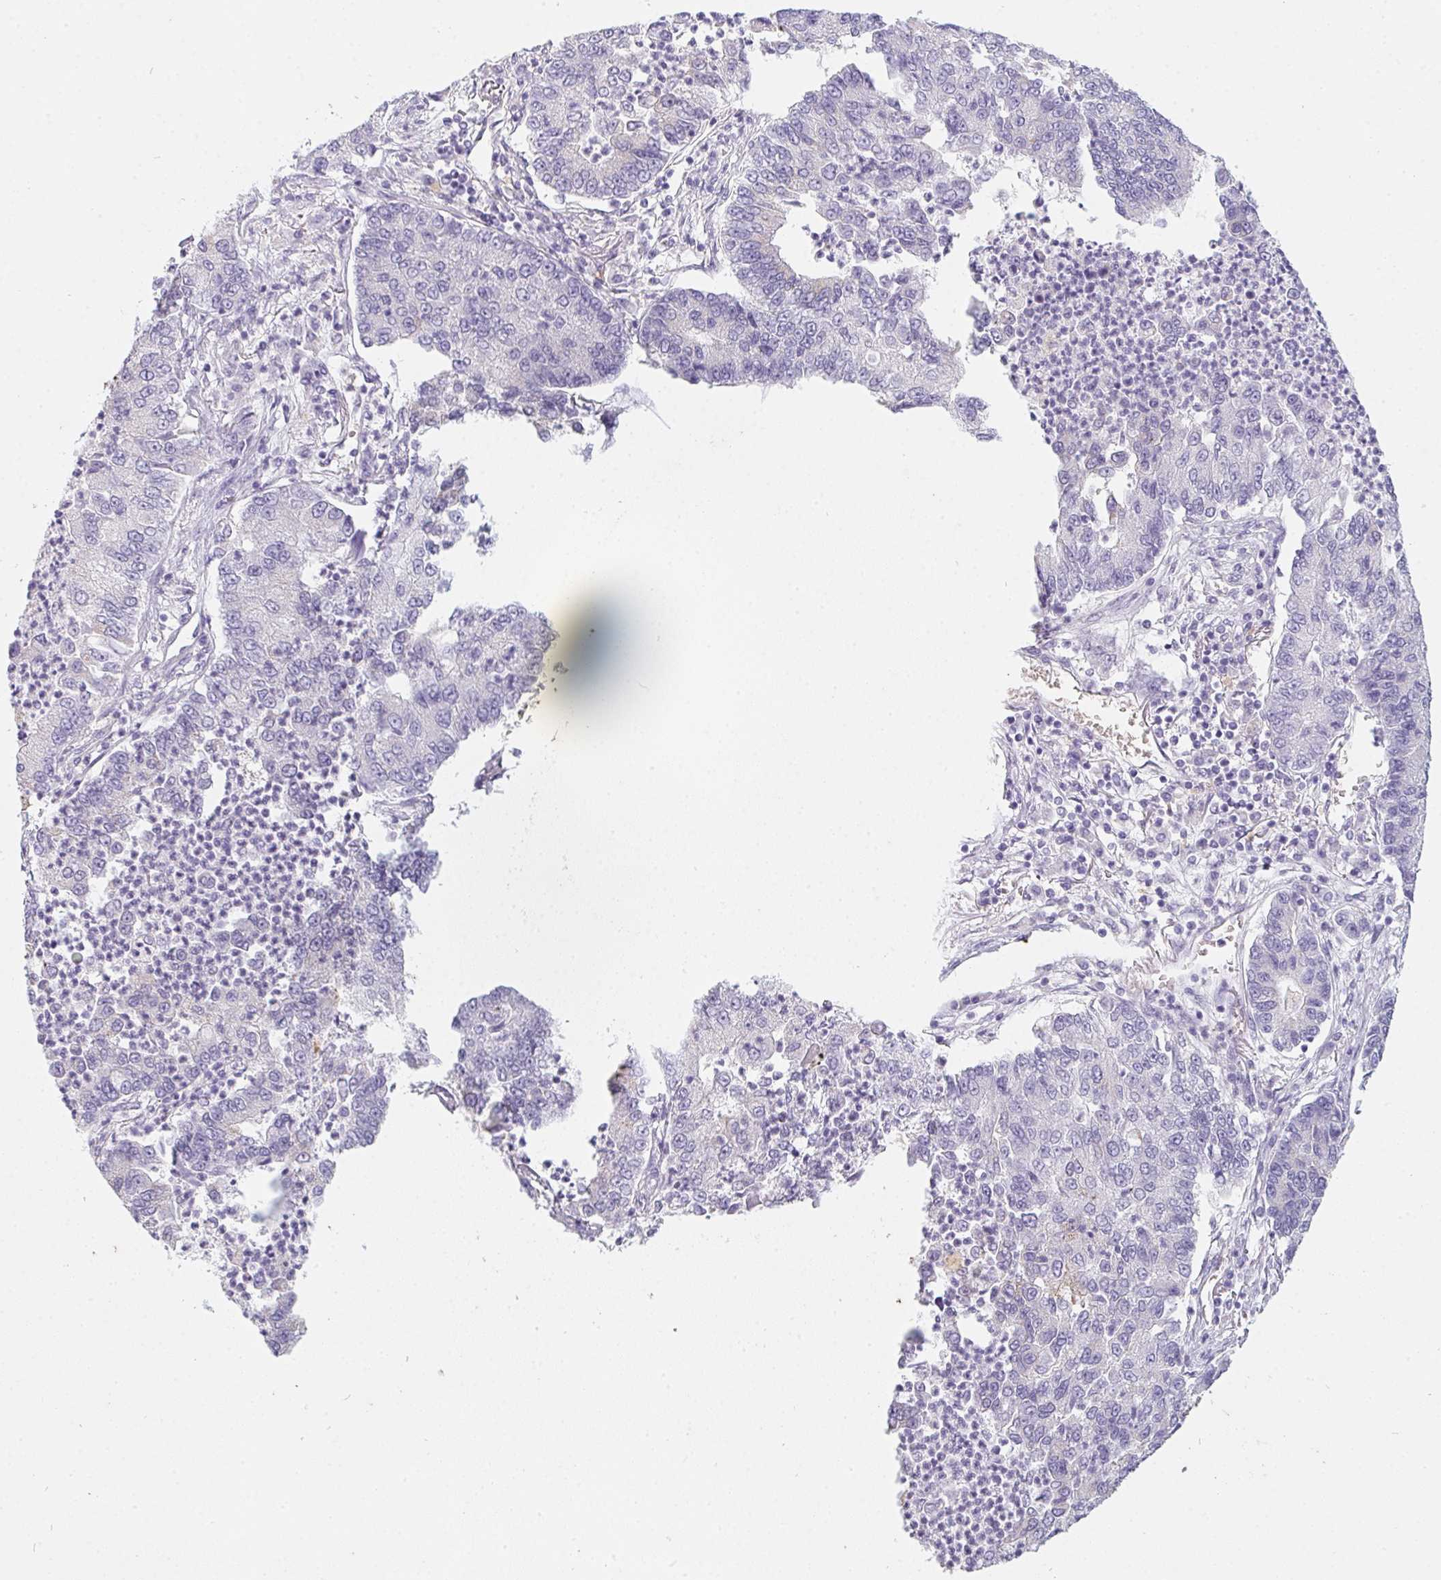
{"staining": {"intensity": "negative", "quantity": "none", "location": "none"}, "tissue": "lung cancer", "cell_type": "Tumor cells", "image_type": "cancer", "snomed": [{"axis": "morphology", "description": "Adenocarcinoma, NOS"}, {"axis": "topography", "description": "Lung"}], "caption": "IHC of human lung adenocarcinoma reveals no expression in tumor cells. The staining was performed using DAB to visualize the protein expression in brown, while the nuclei were stained in blue with hematoxylin (Magnification: 20x).", "gene": "DCD", "patient": {"sex": "female", "age": 57}}